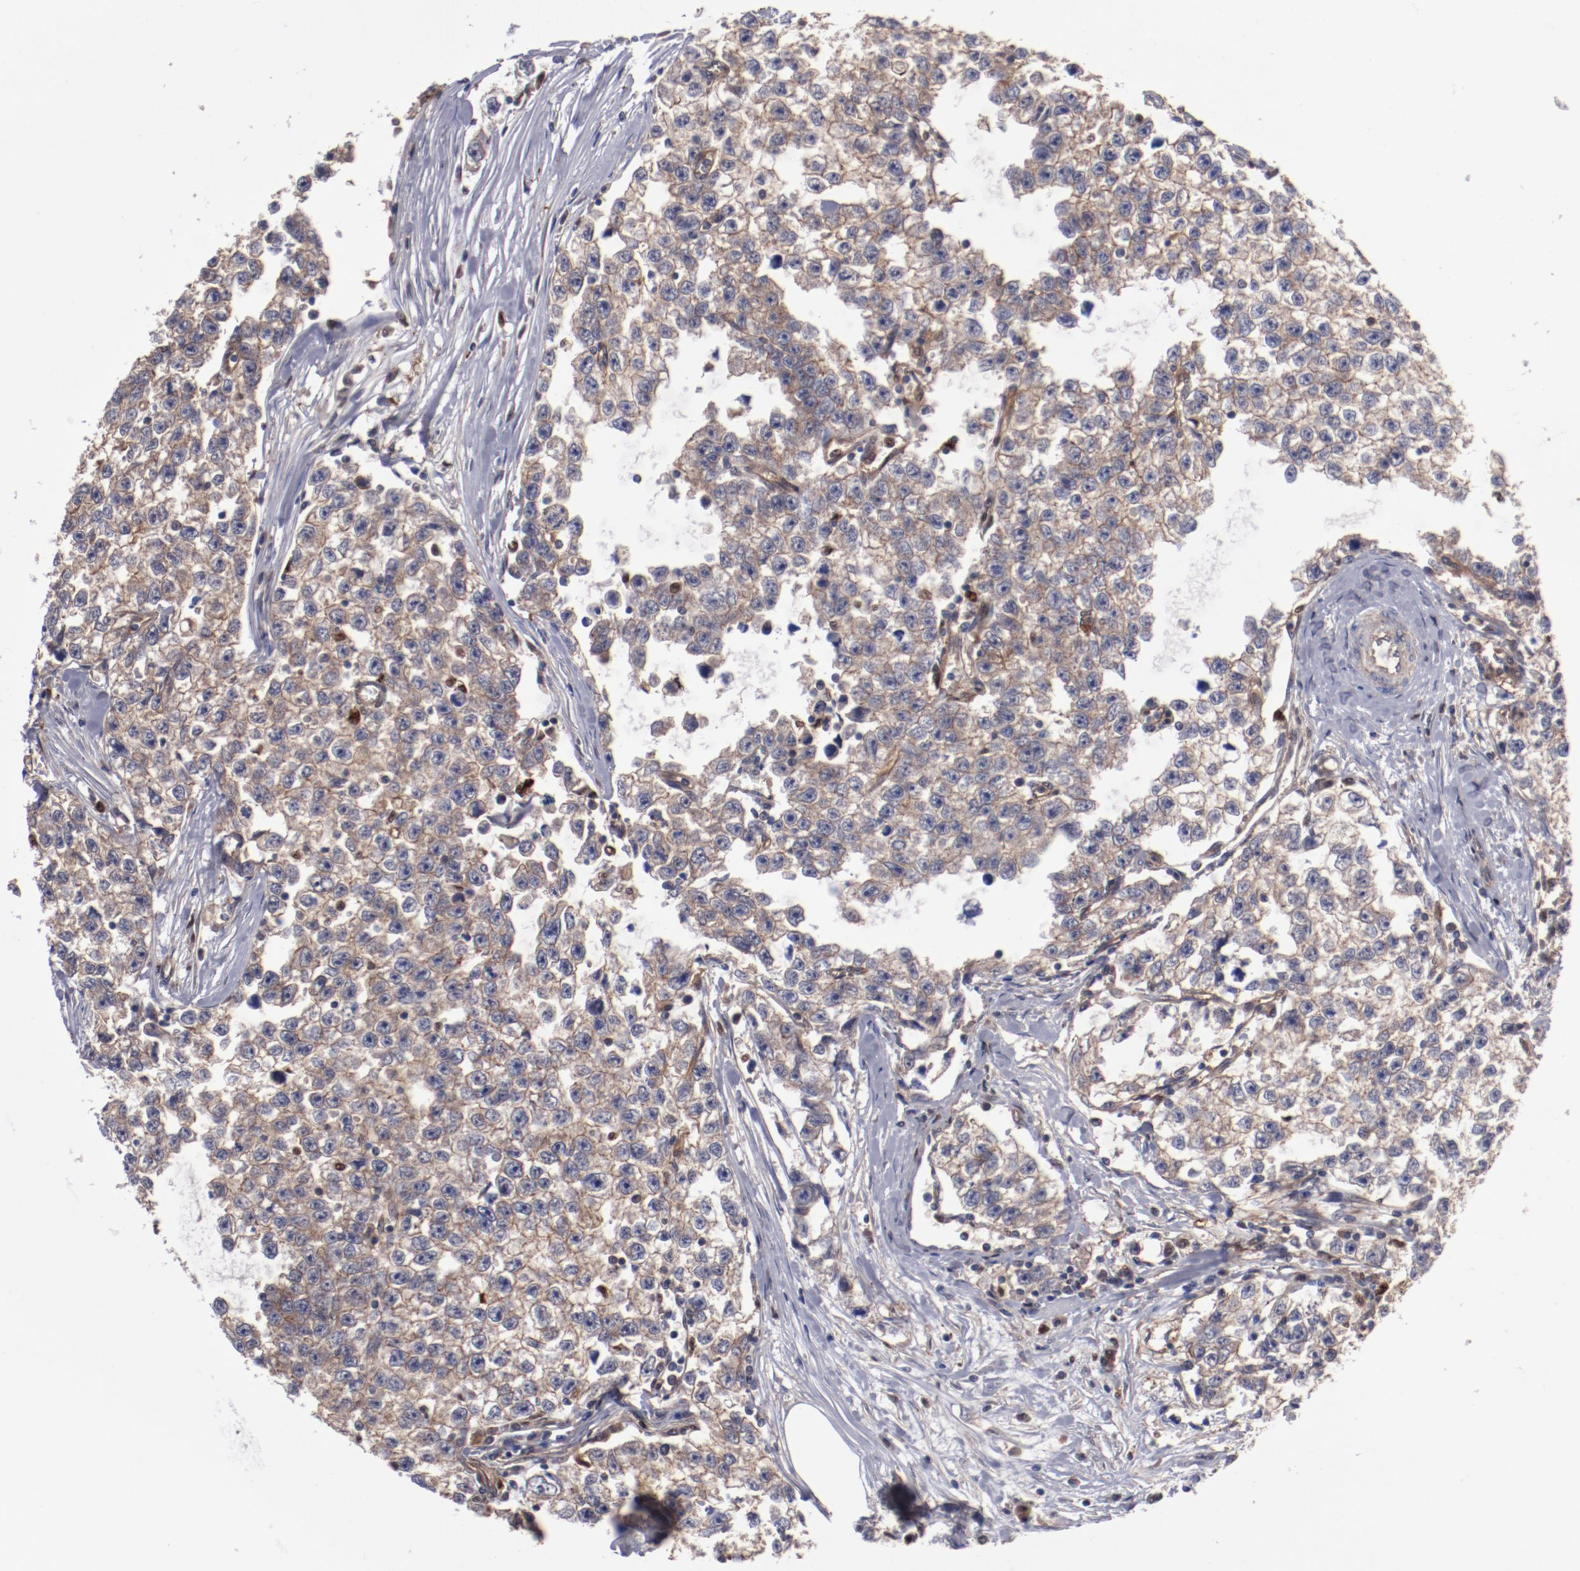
{"staining": {"intensity": "moderate", "quantity": "25%-75%", "location": "cytoplasmic/membranous"}, "tissue": "testis cancer", "cell_type": "Tumor cells", "image_type": "cancer", "snomed": [{"axis": "morphology", "description": "Seminoma, NOS"}, {"axis": "morphology", "description": "Carcinoma, Embryonal, NOS"}, {"axis": "topography", "description": "Testis"}], "caption": "Immunohistochemistry (IHC) of embryonal carcinoma (testis) exhibits medium levels of moderate cytoplasmic/membranous expression in approximately 25%-75% of tumor cells. (DAB (3,3'-diaminobenzidine) = brown stain, brightfield microscopy at high magnification).", "gene": "DNAAF2", "patient": {"sex": "male", "age": 30}}